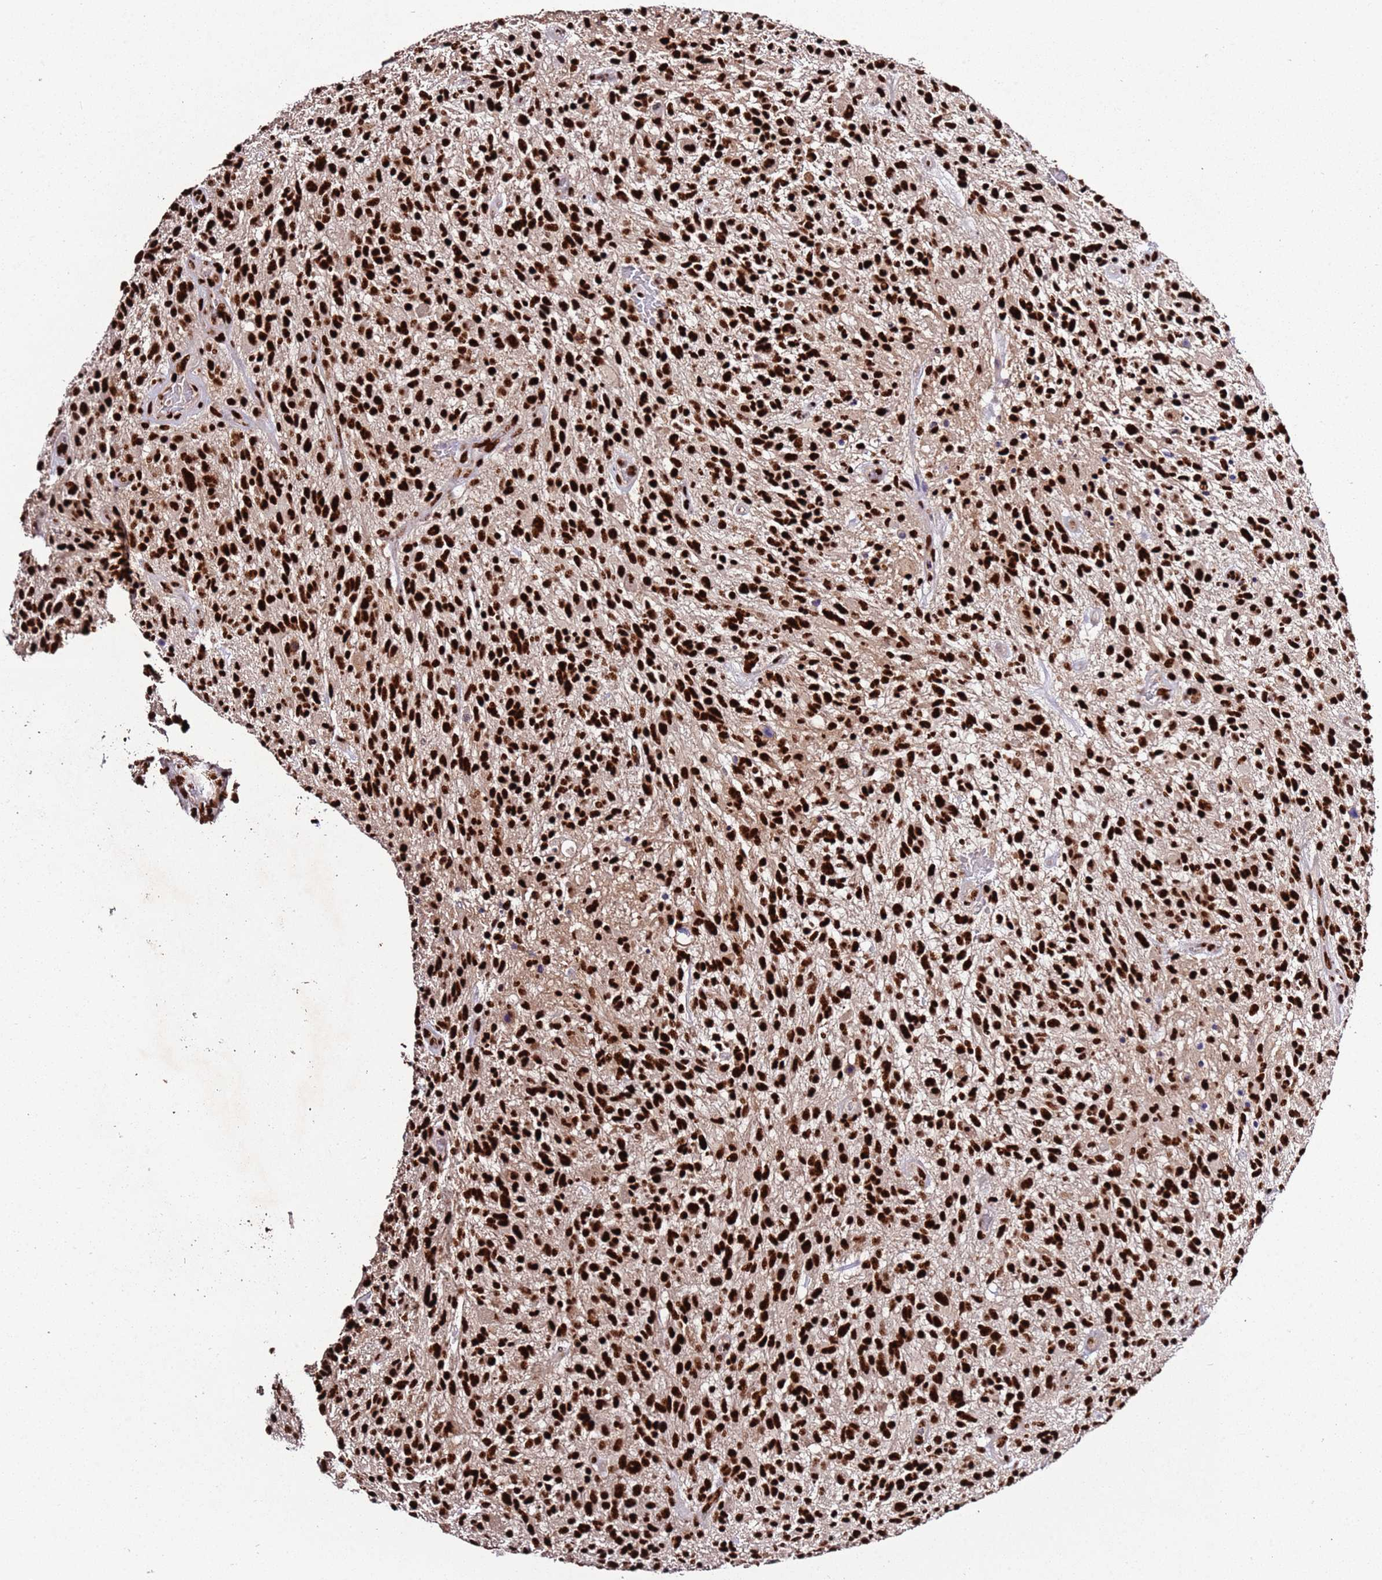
{"staining": {"intensity": "strong", "quantity": ">75%", "location": "nuclear"}, "tissue": "glioma", "cell_type": "Tumor cells", "image_type": "cancer", "snomed": [{"axis": "morphology", "description": "Glioma, malignant, High grade"}, {"axis": "topography", "description": "Brain"}], "caption": "Malignant high-grade glioma stained with a protein marker exhibits strong staining in tumor cells.", "gene": "C6orf226", "patient": {"sex": "male", "age": 47}}